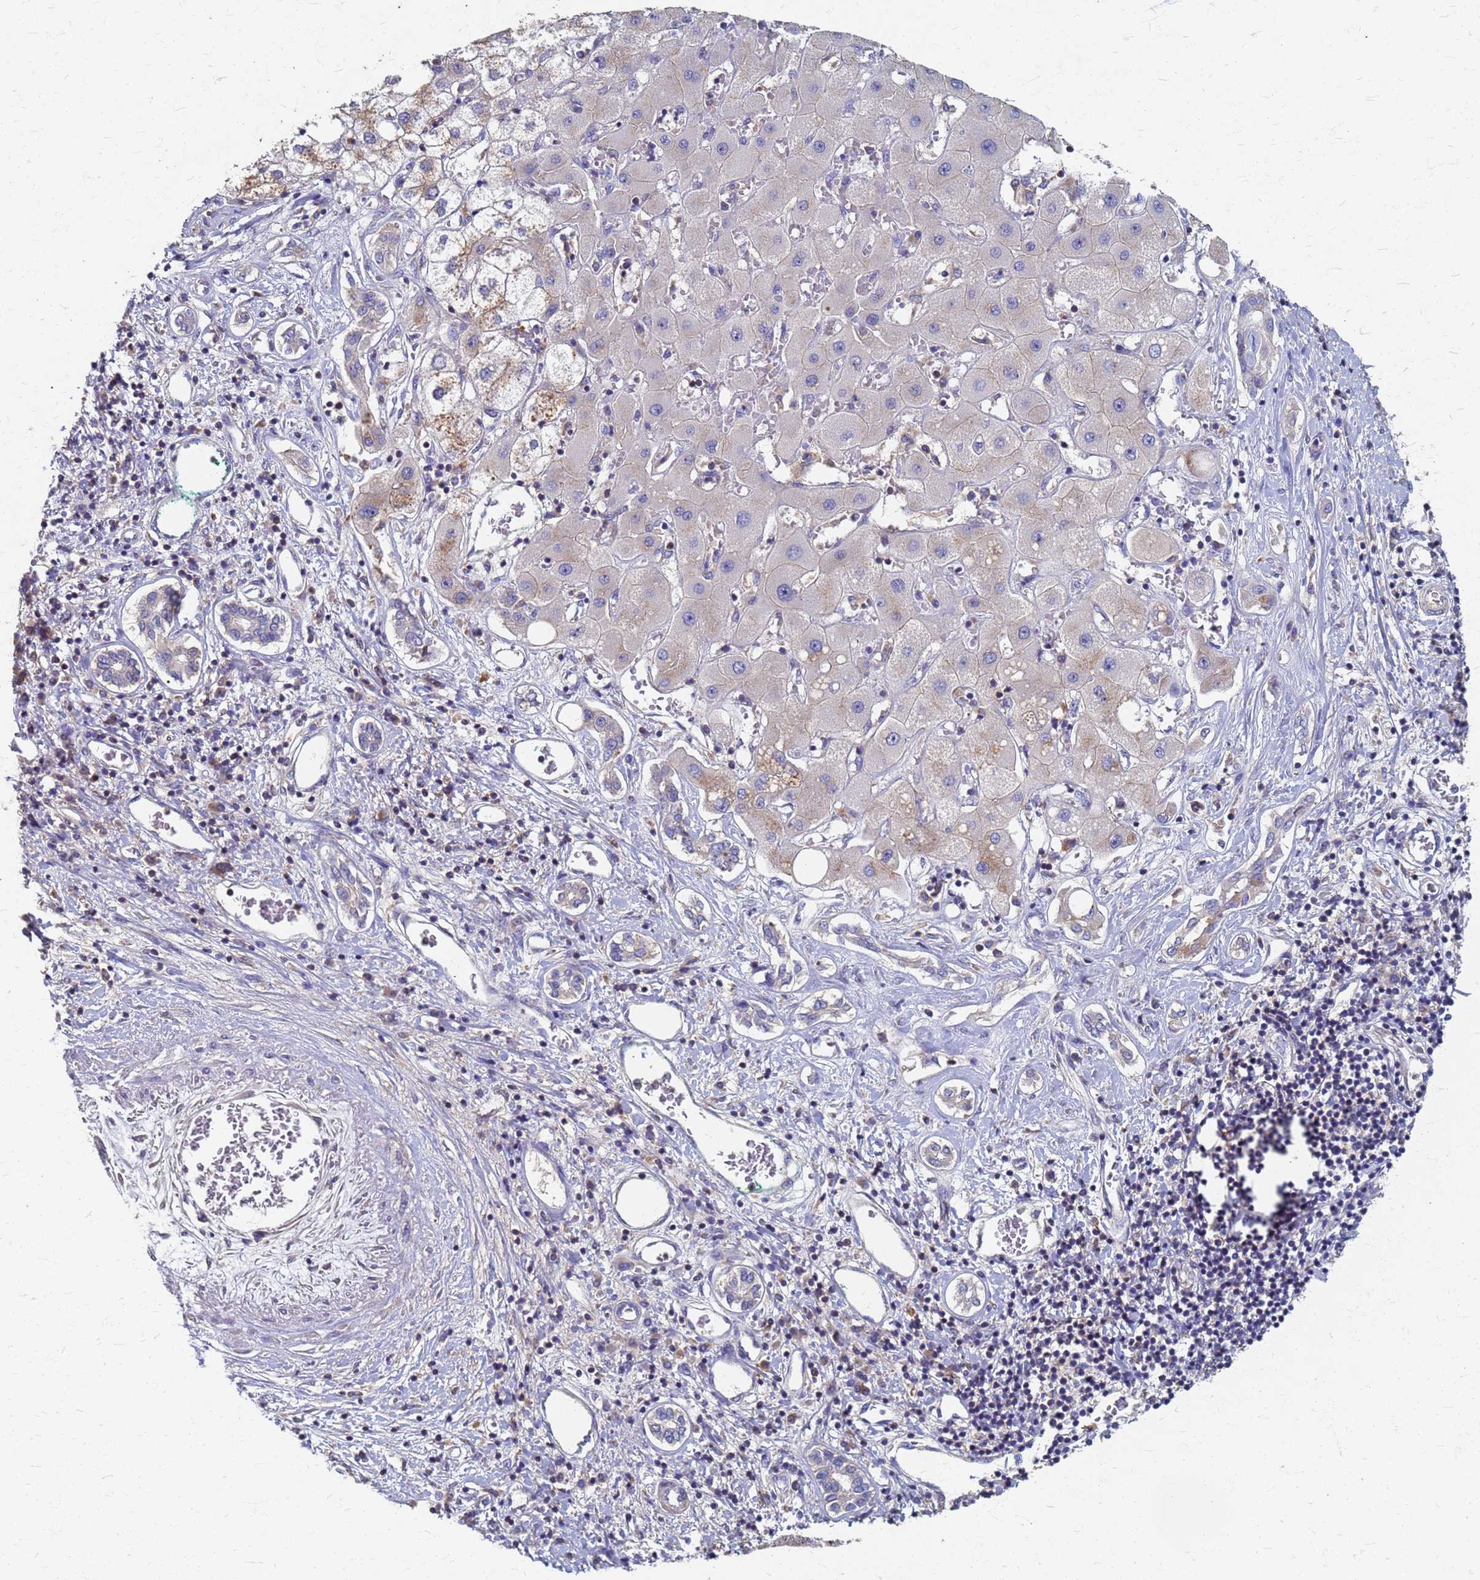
{"staining": {"intensity": "negative", "quantity": "none", "location": "none"}, "tissue": "liver cancer", "cell_type": "Tumor cells", "image_type": "cancer", "snomed": [{"axis": "morphology", "description": "Carcinoma, Hepatocellular, NOS"}, {"axis": "topography", "description": "Liver"}], "caption": "A photomicrograph of hepatocellular carcinoma (liver) stained for a protein exhibits no brown staining in tumor cells. Nuclei are stained in blue.", "gene": "KRCC1", "patient": {"sex": "male", "age": 65}}